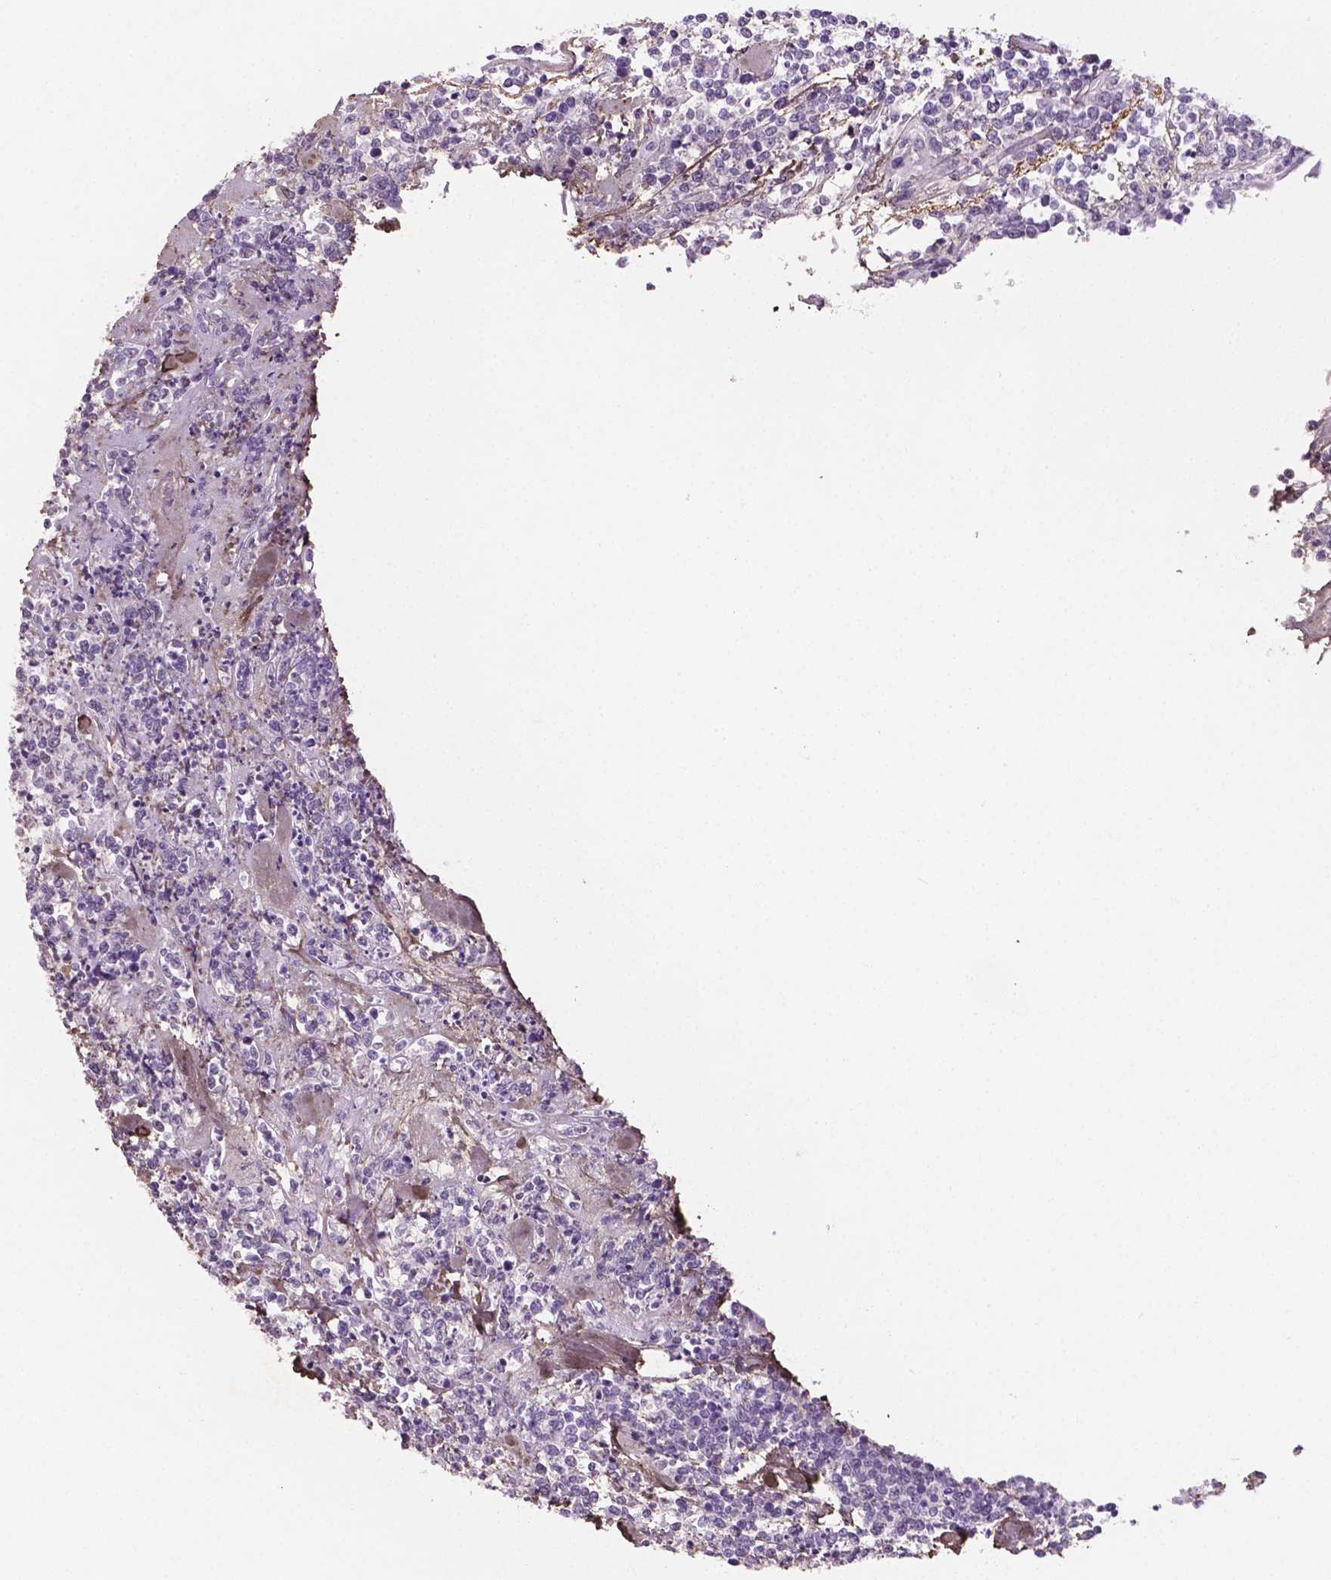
{"staining": {"intensity": "negative", "quantity": "none", "location": "none"}, "tissue": "lymphoma", "cell_type": "Tumor cells", "image_type": "cancer", "snomed": [{"axis": "morphology", "description": "Malignant lymphoma, non-Hodgkin's type, High grade"}, {"axis": "topography", "description": "Colon"}], "caption": "Malignant lymphoma, non-Hodgkin's type (high-grade) was stained to show a protein in brown. There is no significant expression in tumor cells.", "gene": "DLG2", "patient": {"sex": "male", "age": 82}}